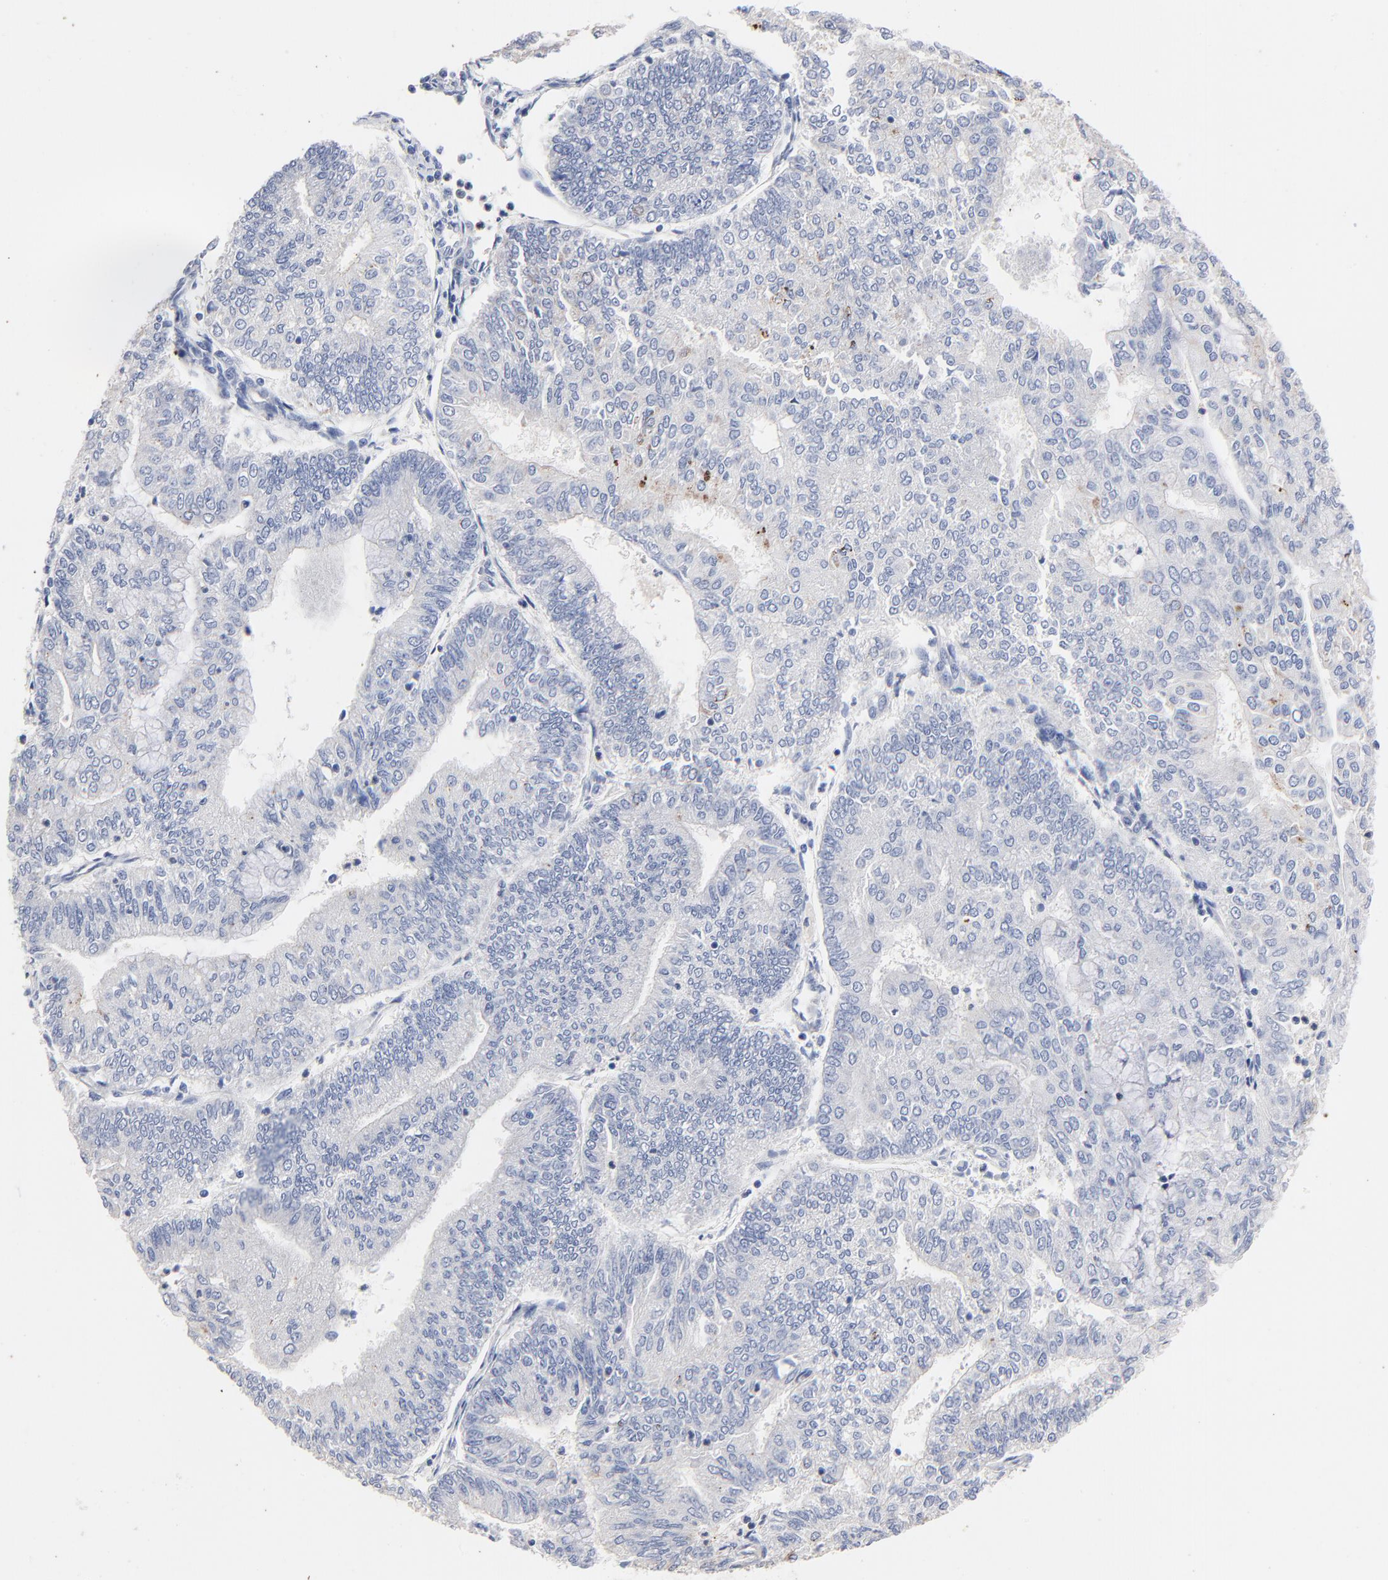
{"staining": {"intensity": "moderate", "quantity": "<25%", "location": "cytoplasmic/membranous"}, "tissue": "endometrial cancer", "cell_type": "Tumor cells", "image_type": "cancer", "snomed": [{"axis": "morphology", "description": "Adenocarcinoma, NOS"}, {"axis": "topography", "description": "Endometrium"}], "caption": "Adenocarcinoma (endometrial) was stained to show a protein in brown. There is low levels of moderate cytoplasmic/membranous positivity in approximately <25% of tumor cells.", "gene": "AADAC", "patient": {"sex": "female", "age": 59}}